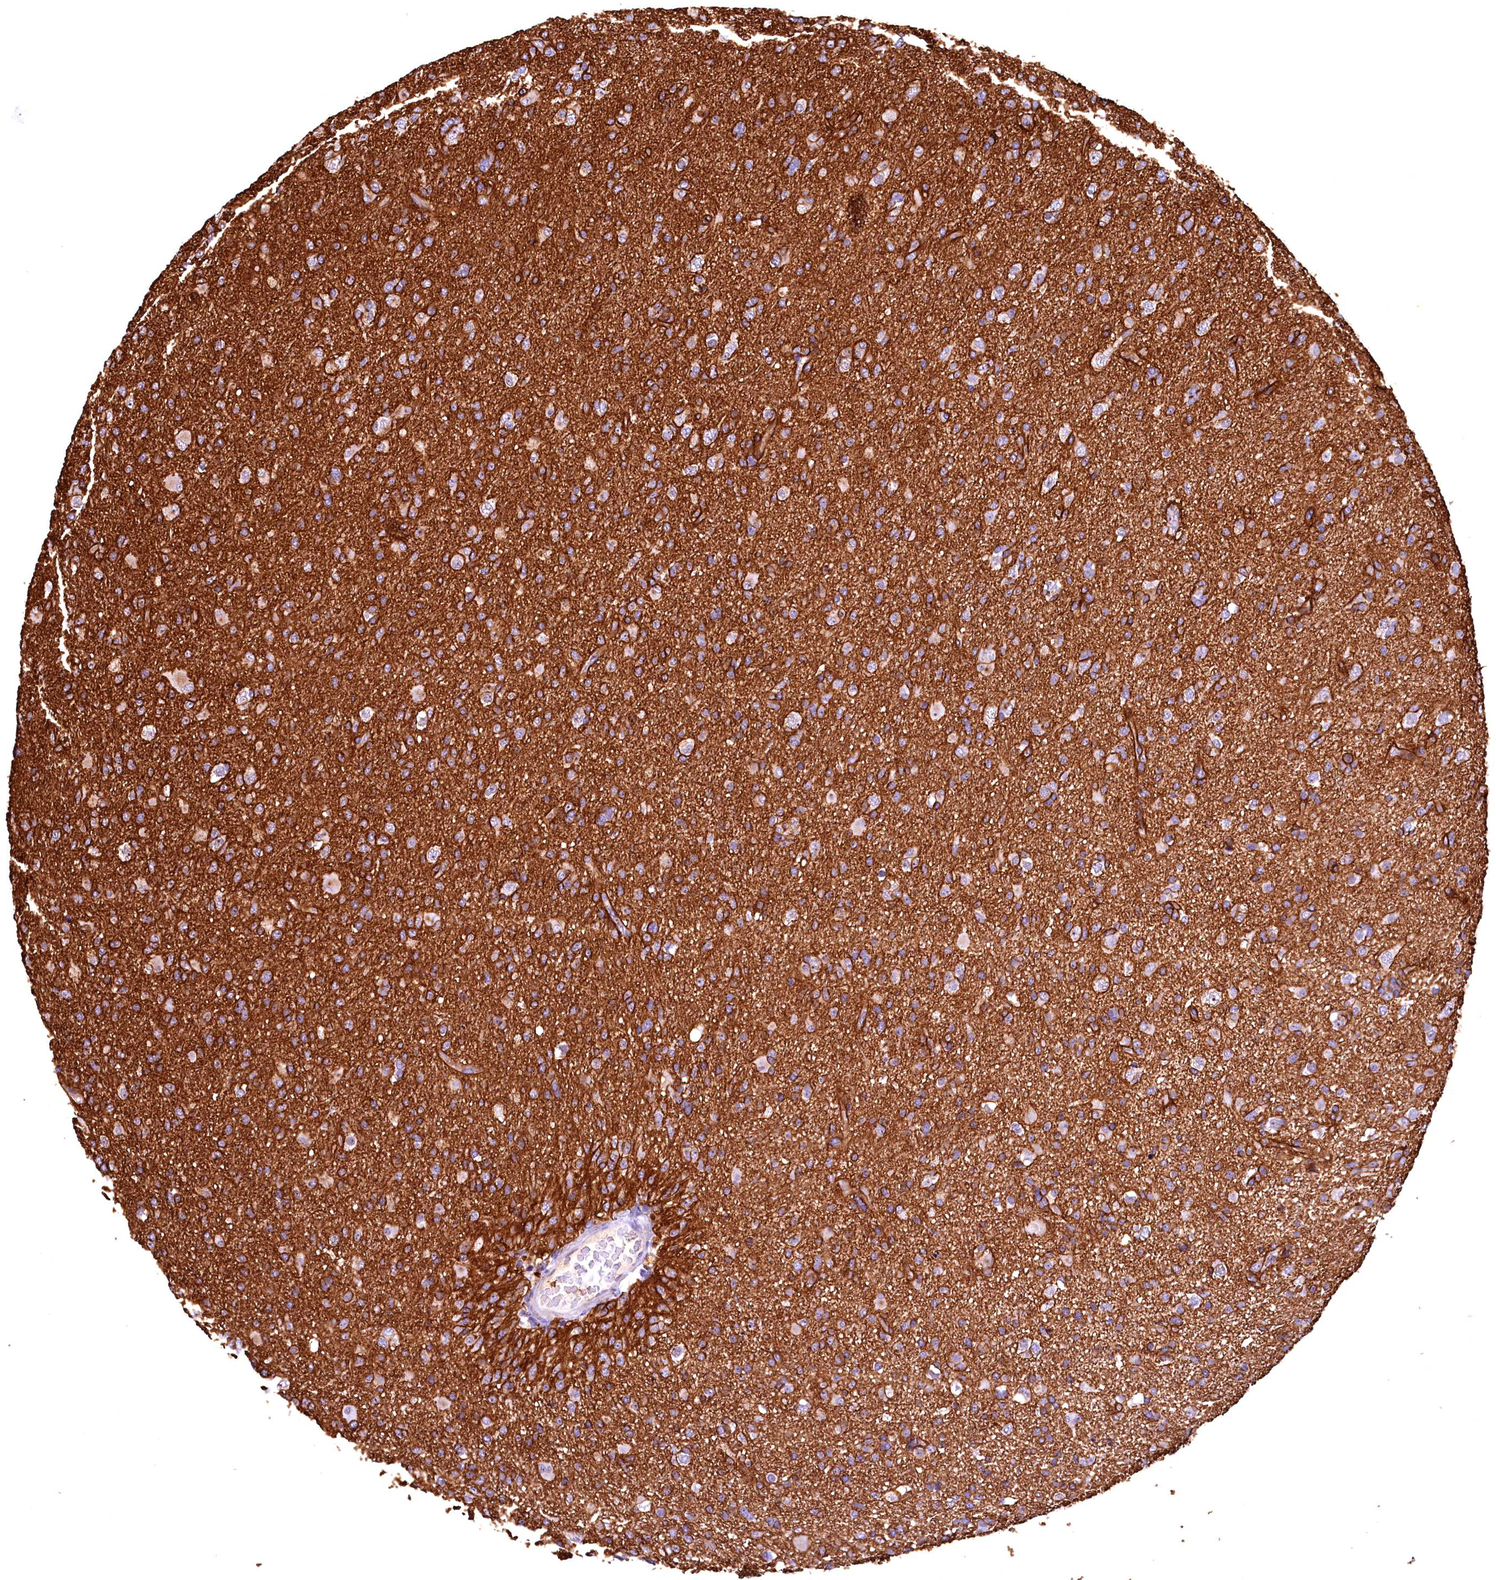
{"staining": {"intensity": "moderate", "quantity": "<25%", "location": "cytoplasmic/membranous"}, "tissue": "glioma", "cell_type": "Tumor cells", "image_type": "cancer", "snomed": [{"axis": "morphology", "description": "Glioma, malignant, Low grade"}, {"axis": "topography", "description": "Brain"}], "caption": "This is a photomicrograph of immunohistochemistry staining of glioma, which shows moderate staining in the cytoplasmic/membranous of tumor cells.", "gene": "LATS2", "patient": {"sex": "male", "age": 65}}